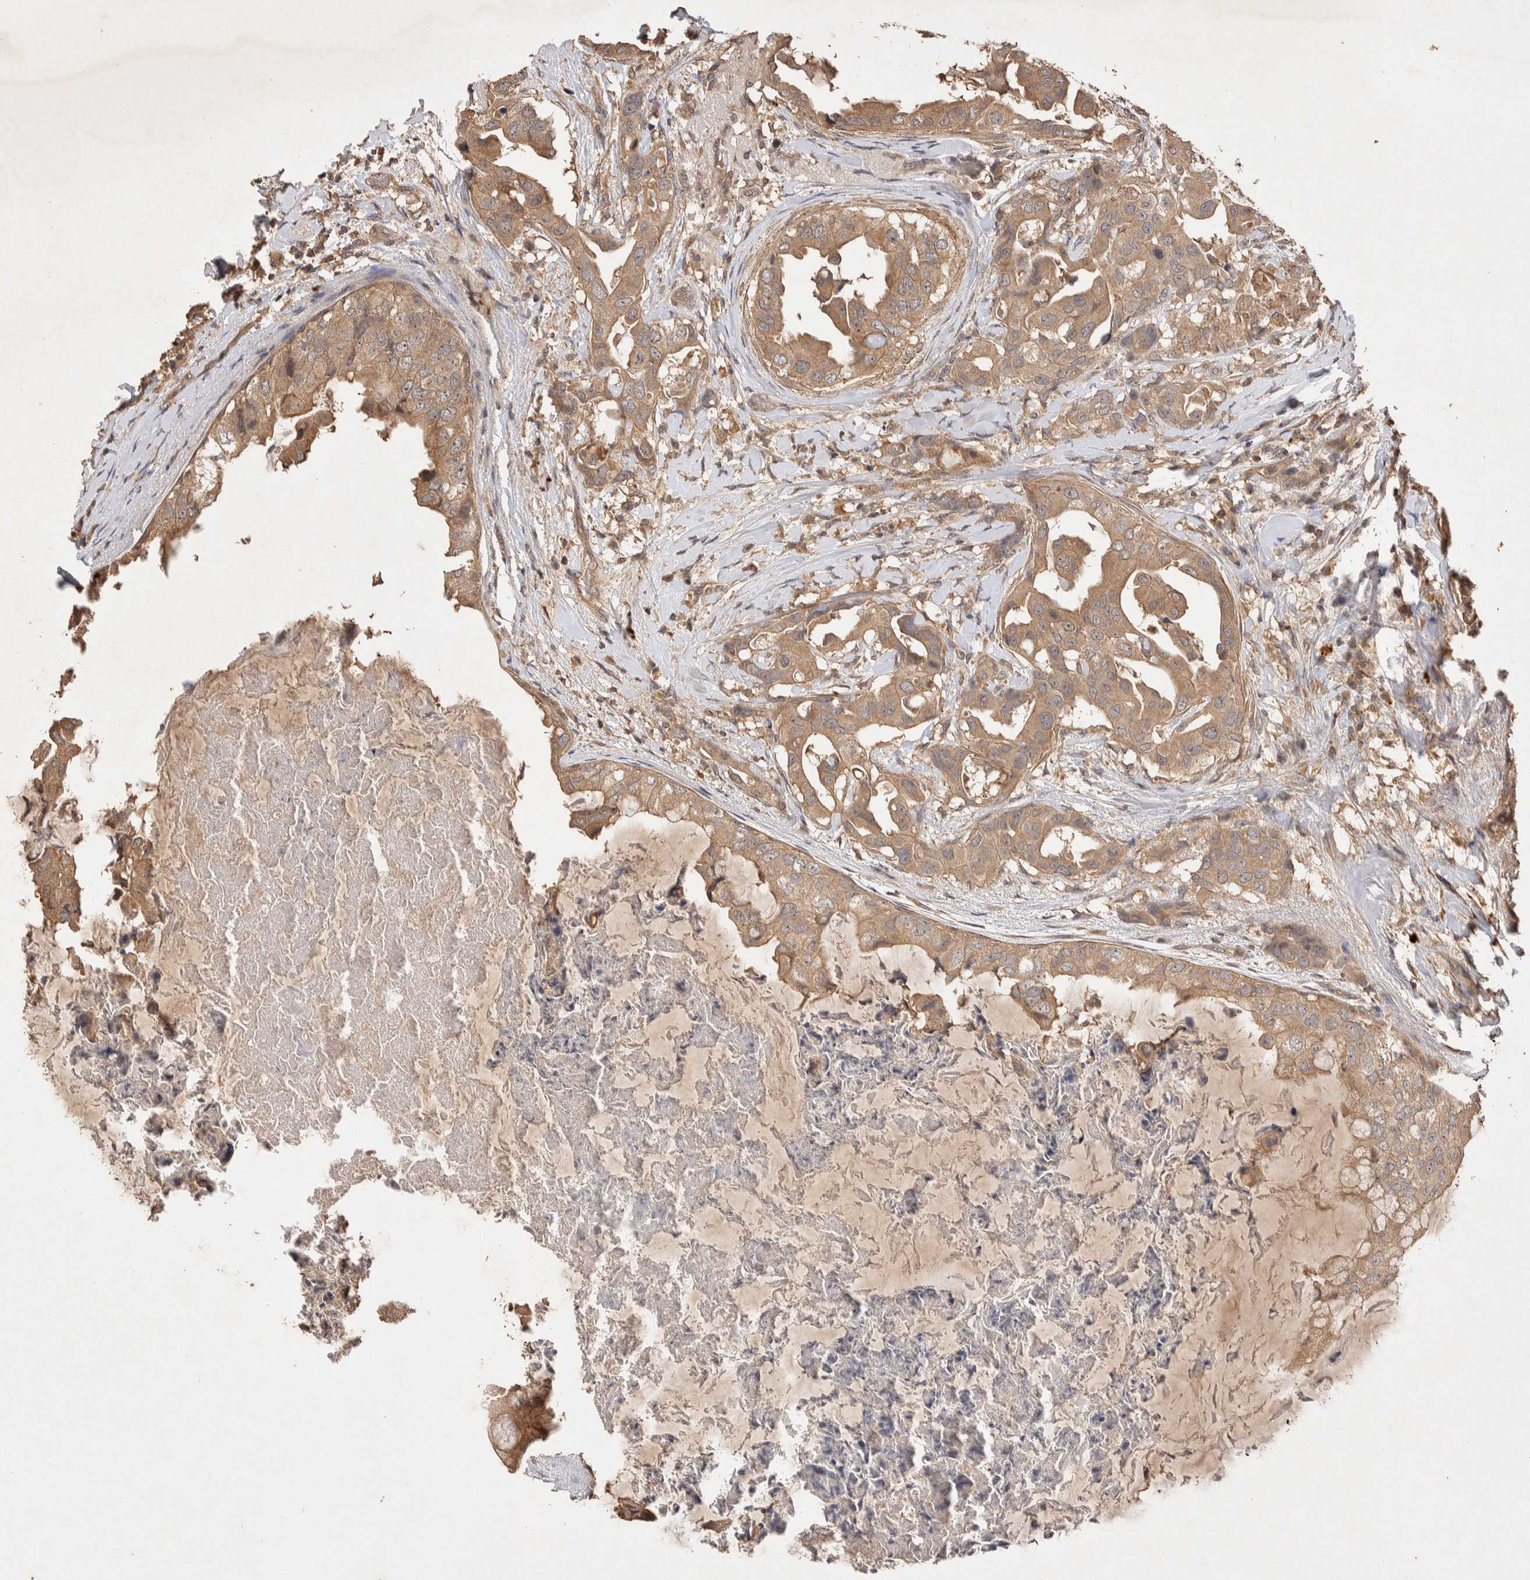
{"staining": {"intensity": "moderate", "quantity": ">75%", "location": "cytoplasmic/membranous"}, "tissue": "breast cancer", "cell_type": "Tumor cells", "image_type": "cancer", "snomed": [{"axis": "morphology", "description": "Duct carcinoma"}, {"axis": "topography", "description": "Breast"}], "caption": "Breast invasive ductal carcinoma was stained to show a protein in brown. There is medium levels of moderate cytoplasmic/membranous staining in about >75% of tumor cells.", "gene": "NSMAF", "patient": {"sex": "female", "age": 40}}